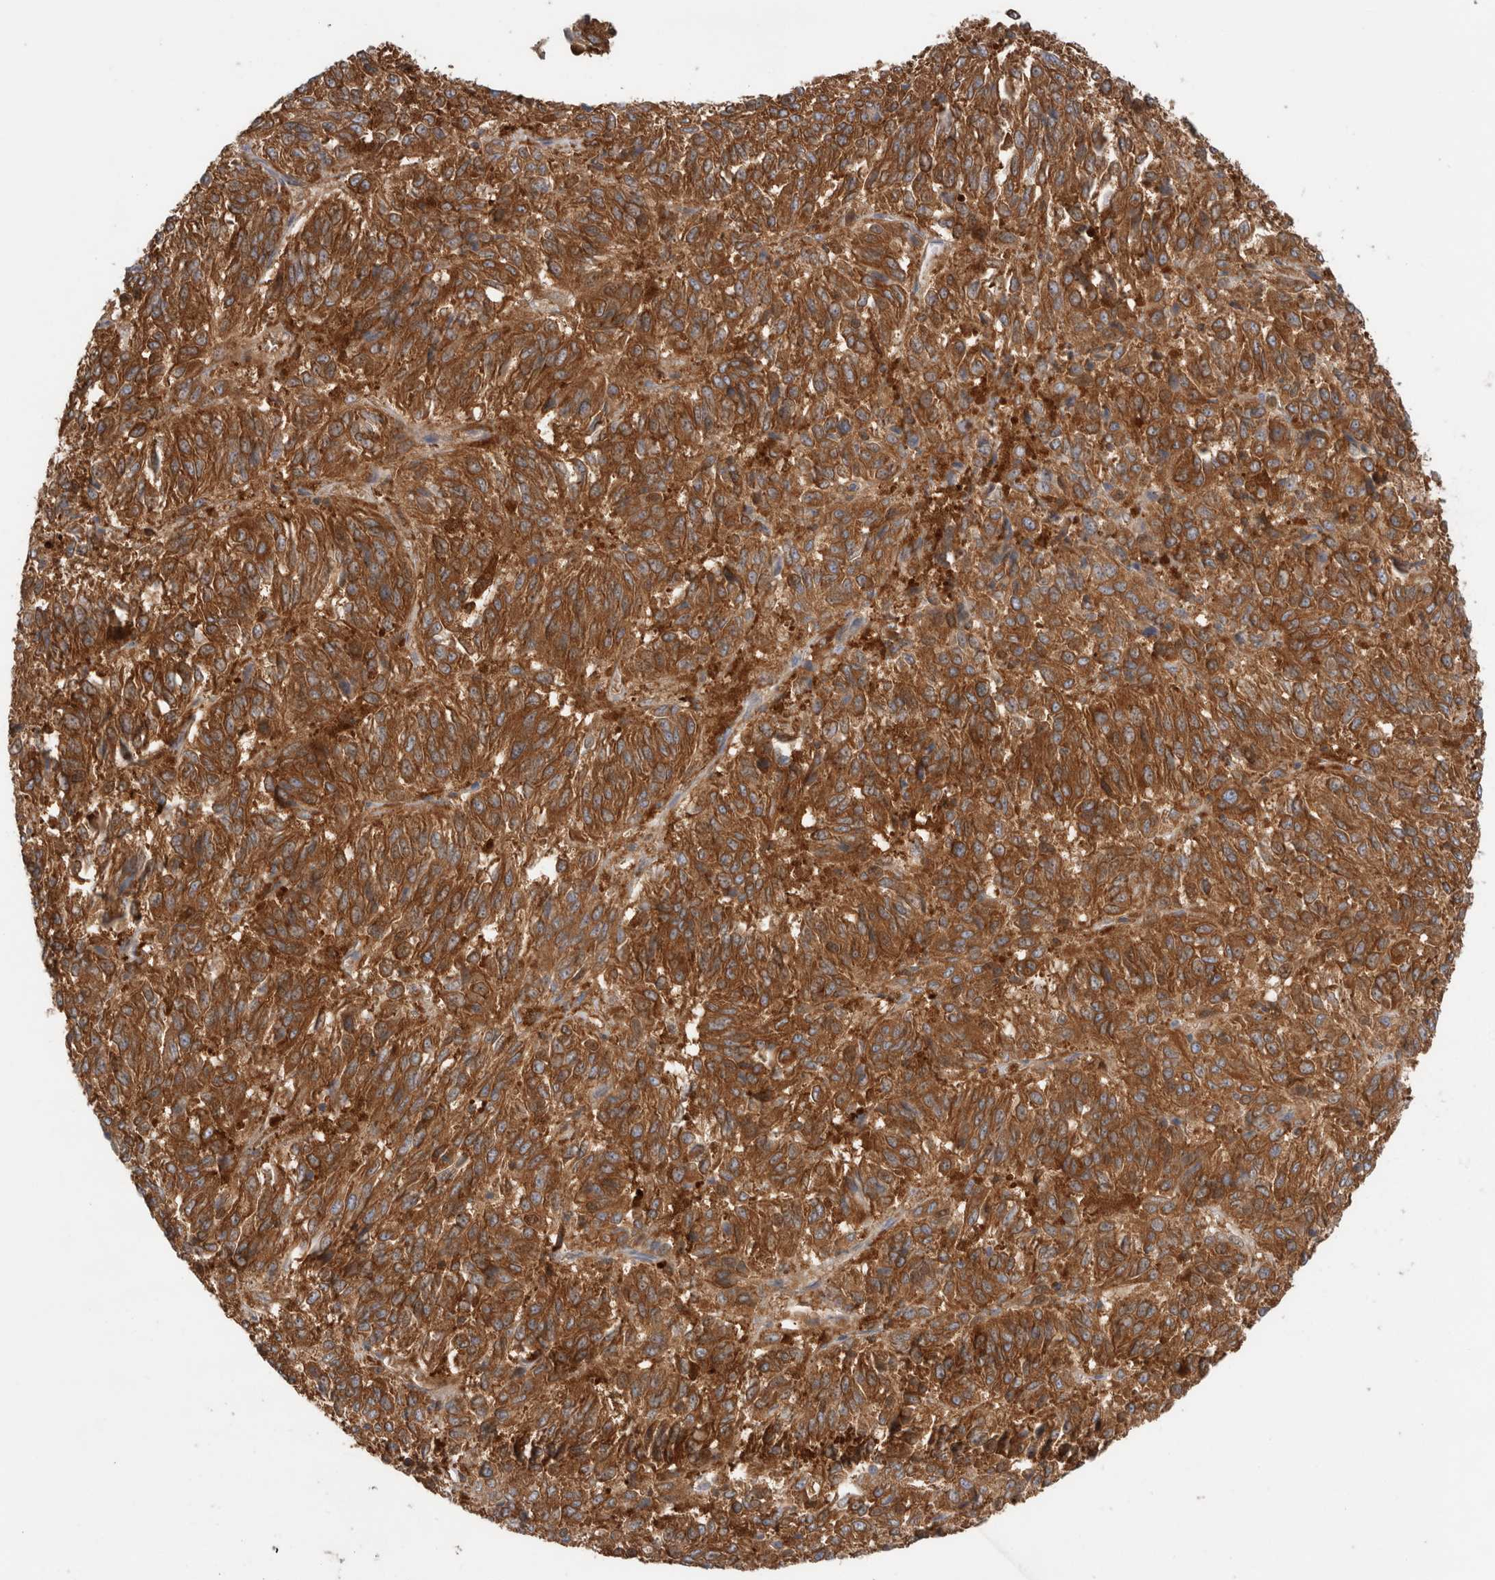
{"staining": {"intensity": "strong", "quantity": ">75%", "location": "cytoplasmic/membranous"}, "tissue": "melanoma", "cell_type": "Tumor cells", "image_type": "cancer", "snomed": [{"axis": "morphology", "description": "Malignant melanoma, Metastatic site"}, {"axis": "topography", "description": "Lung"}], "caption": "Human melanoma stained for a protein (brown) demonstrates strong cytoplasmic/membranous positive positivity in approximately >75% of tumor cells.", "gene": "KLHL14", "patient": {"sex": "male", "age": 64}}